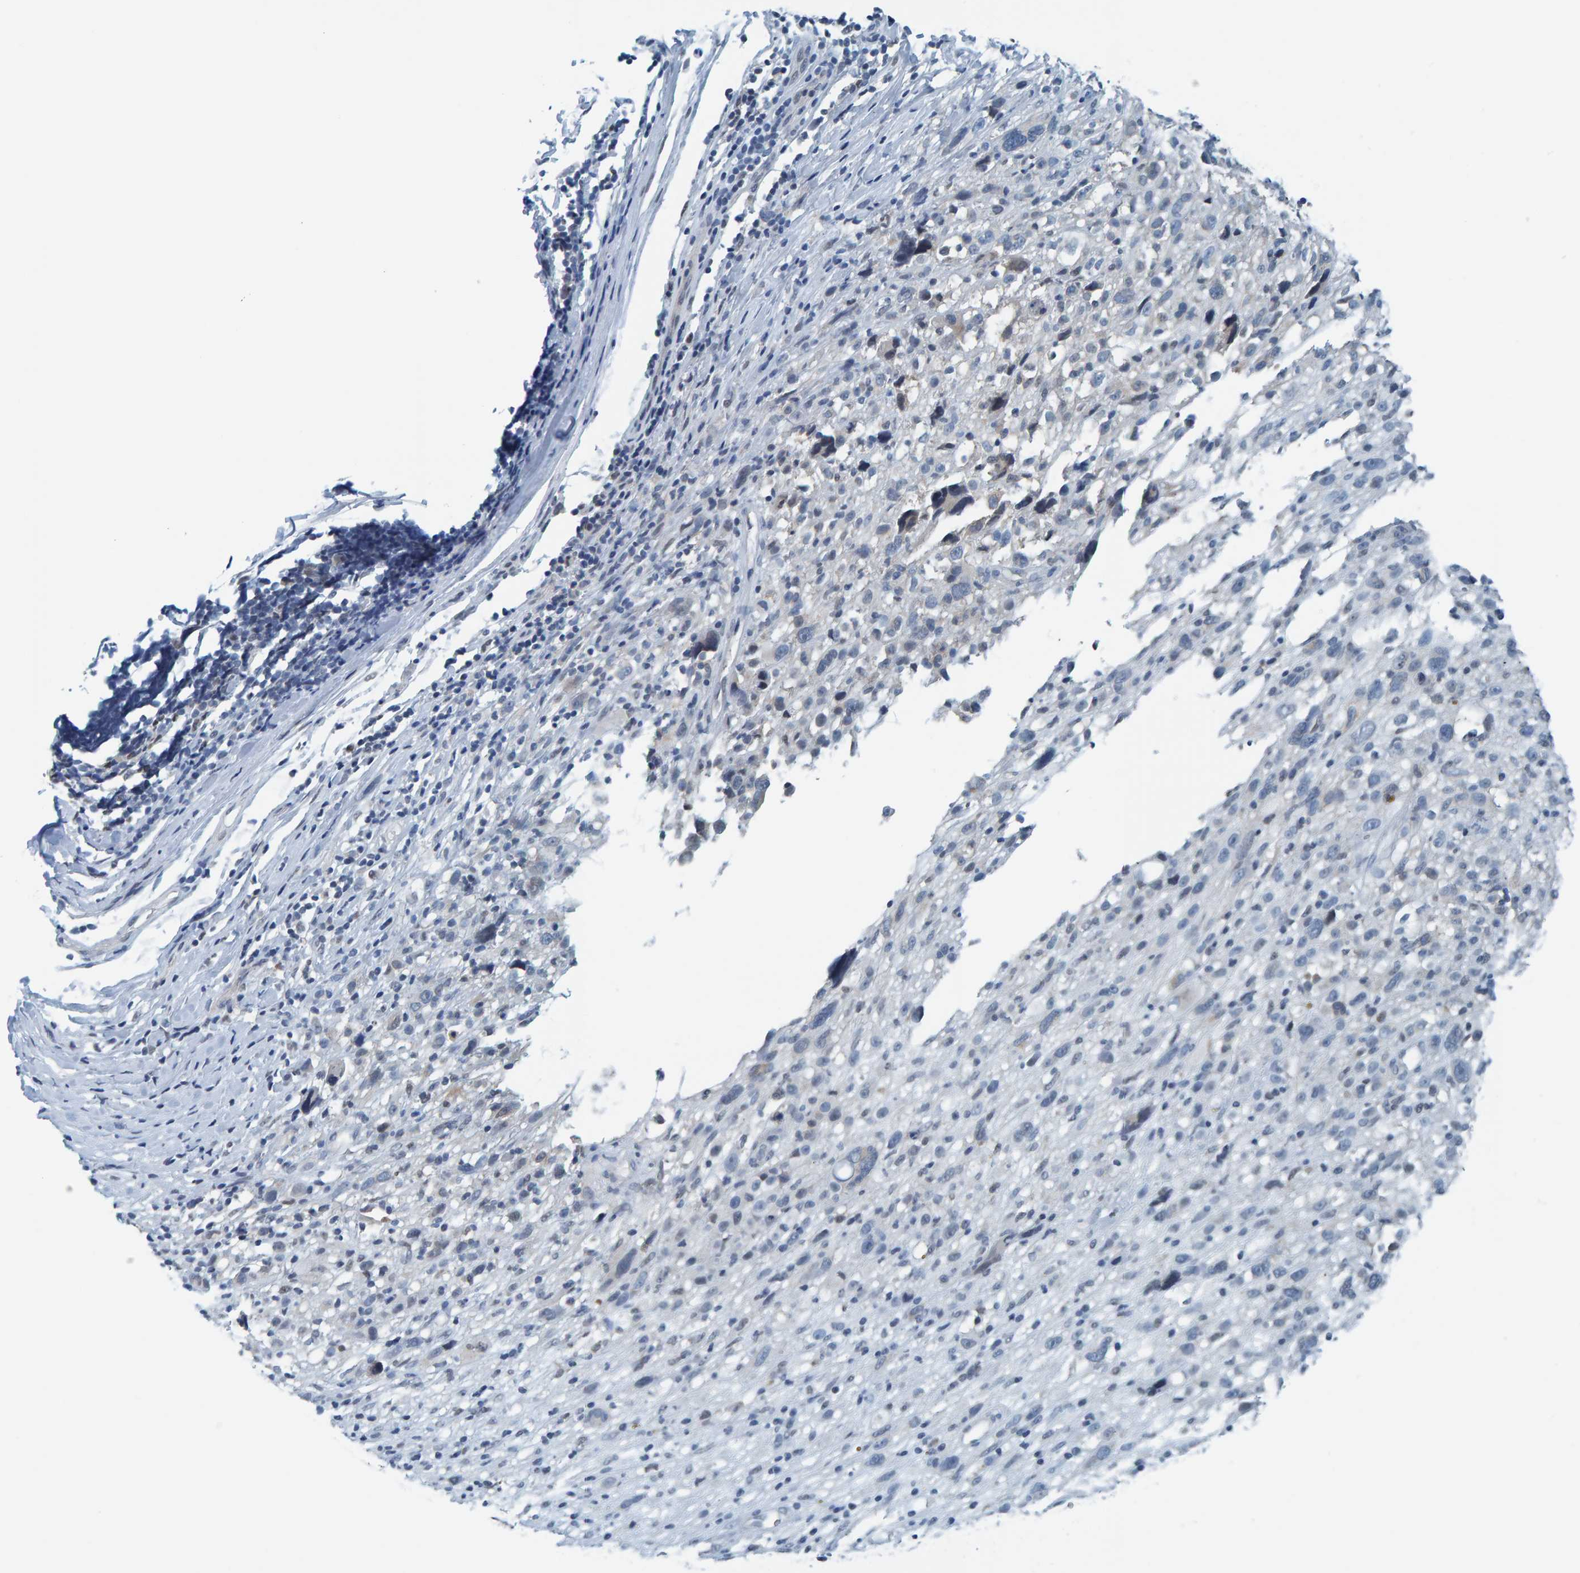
{"staining": {"intensity": "negative", "quantity": "none", "location": "none"}, "tissue": "melanoma", "cell_type": "Tumor cells", "image_type": "cancer", "snomed": [{"axis": "morphology", "description": "Malignant melanoma, NOS"}, {"axis": "topography", "description": "Skin"}], "caption": "Immunohistochemistry (IHC) of human malignant melanoma demonstrates no staining in tumor cells. (Stains: DAB immunohistochemistry (IHC) with hematoxylin counter stain, Microscopy: brightfield microscopy at high magnification).", "gene": "CNP", "patient": {"sex": "female", "age": 55}}